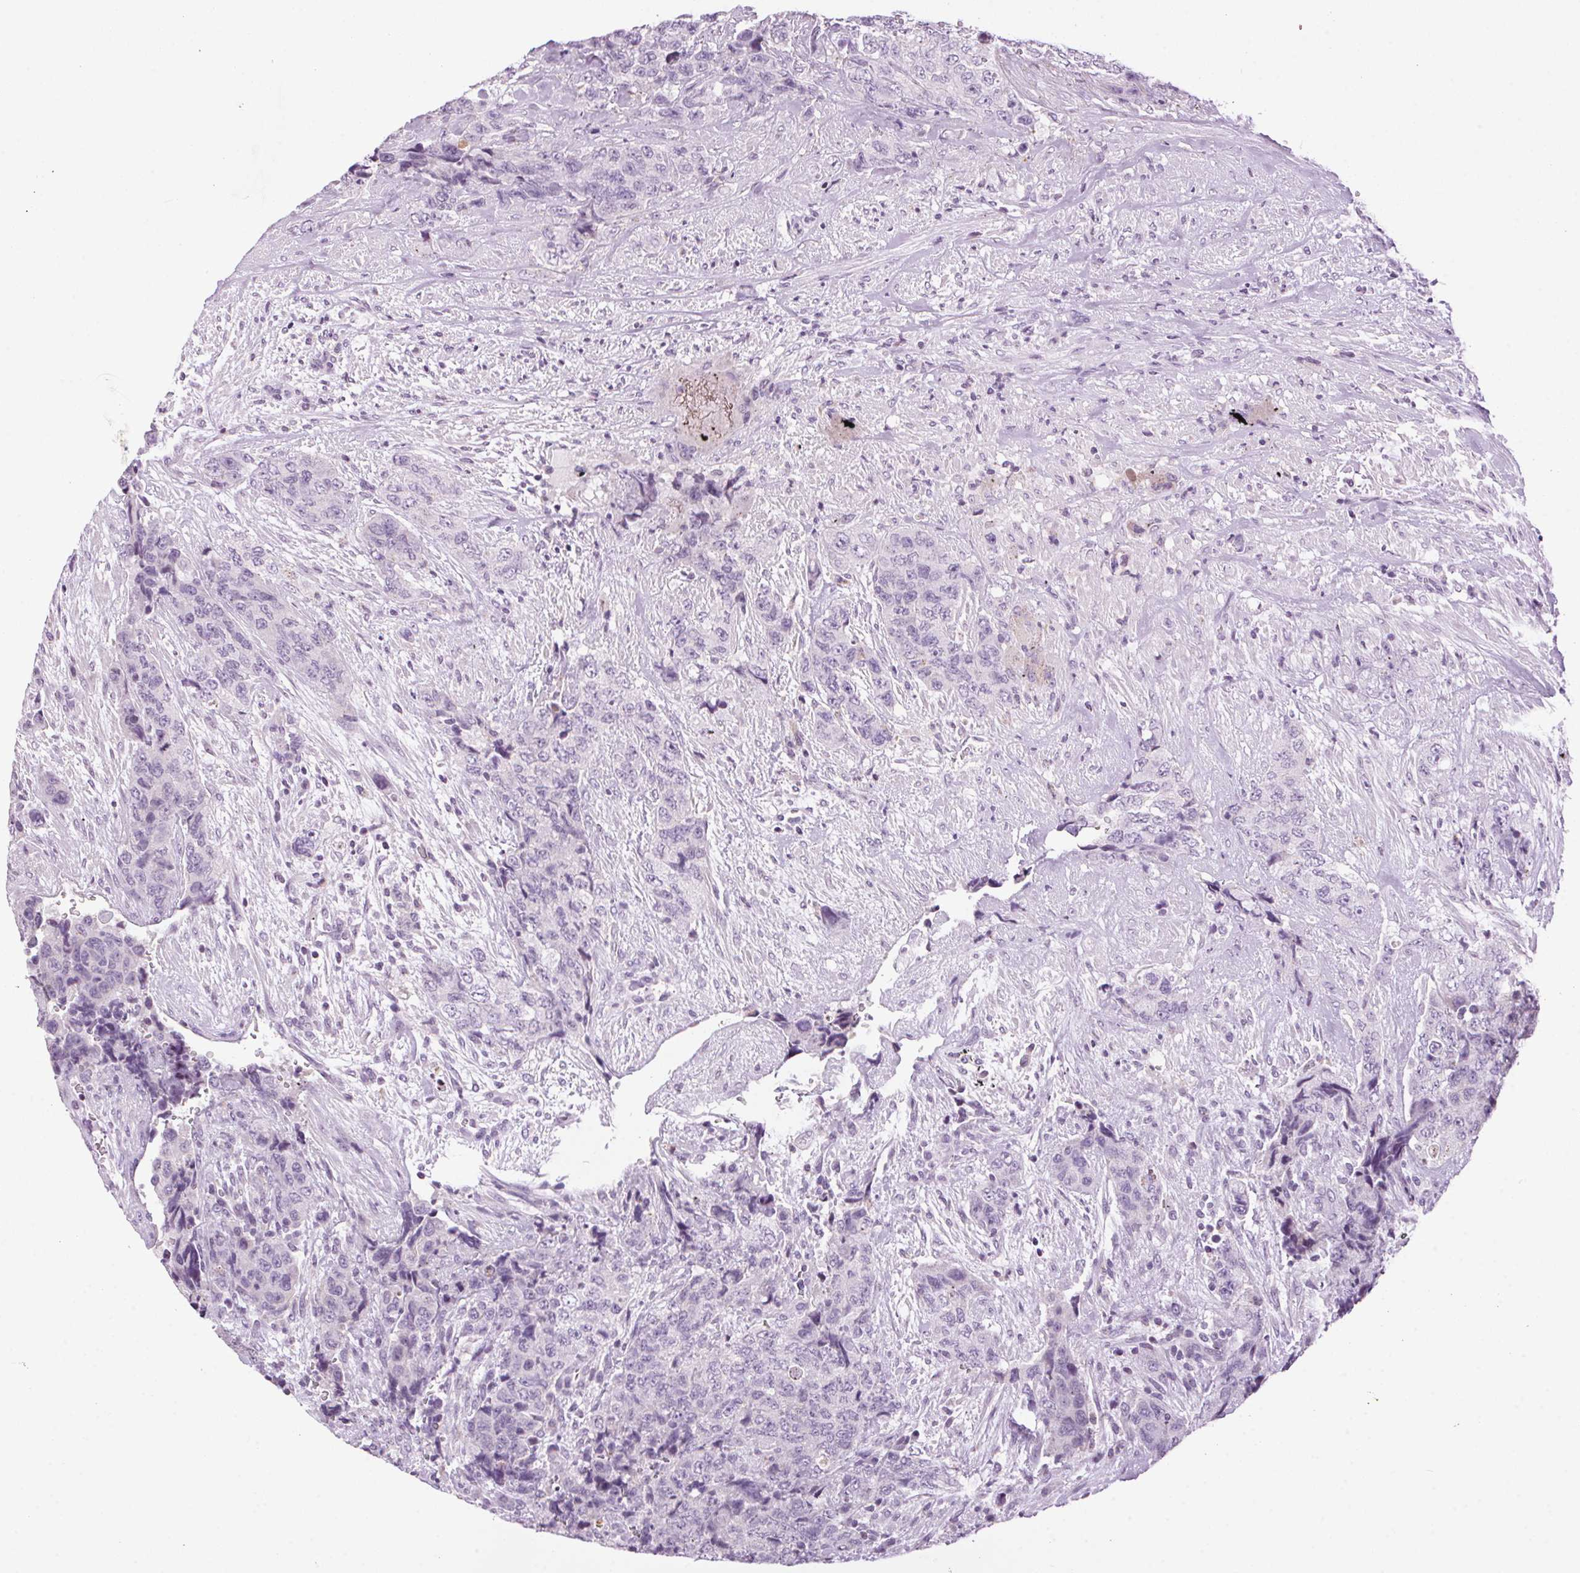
{"staining": {"intensity": "negative", "quantity": "none", "location": "none"}, "tissue": "urothelial cancer", "cell_type": "Tumor cells", "image_type": "cancer", "snomed": [{"axis": "morphology", "description": "Urothelial carcinoma, High grade"}, {"axis": "topography", "description": "Urinary bladder"}], "caption": "Photomicrograph shows no protein positivity in tumor cells of urothelial cancer tissue. (DAB immunohistochemistry, high magnification).", "gene": "TMEM88B", "patient": {"sex": "female", "age": 78}}